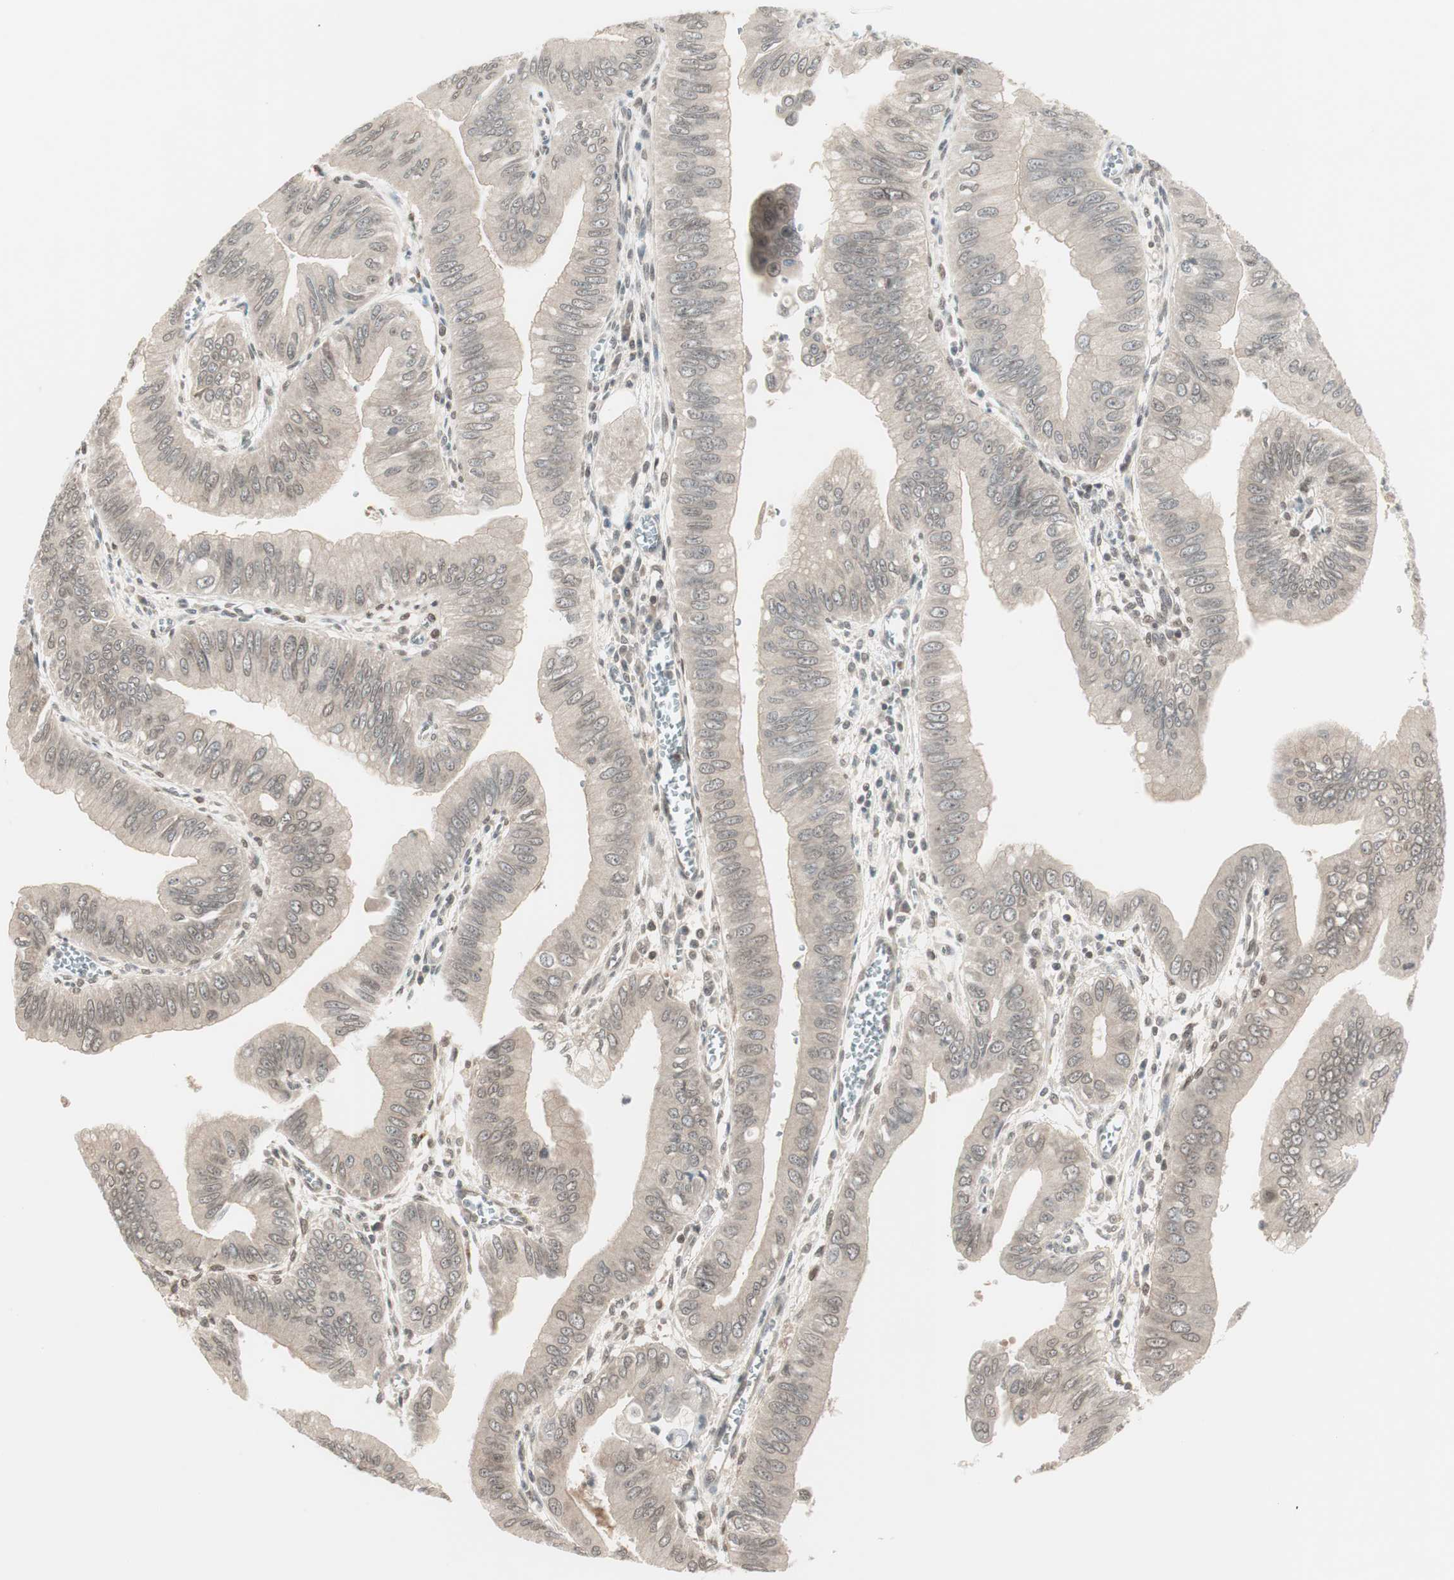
{"staining": {"intensity": "weak", "quantity": "25%-75%", "location": "cytoplasmic/membranous"}, "tissue": "pancreatic cancer", "cell_type": "Tumor cells", "image_type": "cancer", "snomed": [{"axis": "morphology", "description": "Normal tissue, NOS"}, {"axis": "topography", "description": "Lymph node"}], "caption": "The image reveals a brown stain indicating the presence of a protein in the cytoplasmic/membranous of tumor cells in pancreatic cancer.", "gene": "UBE2I", "patient": {"sex": "male", "age": 50}}